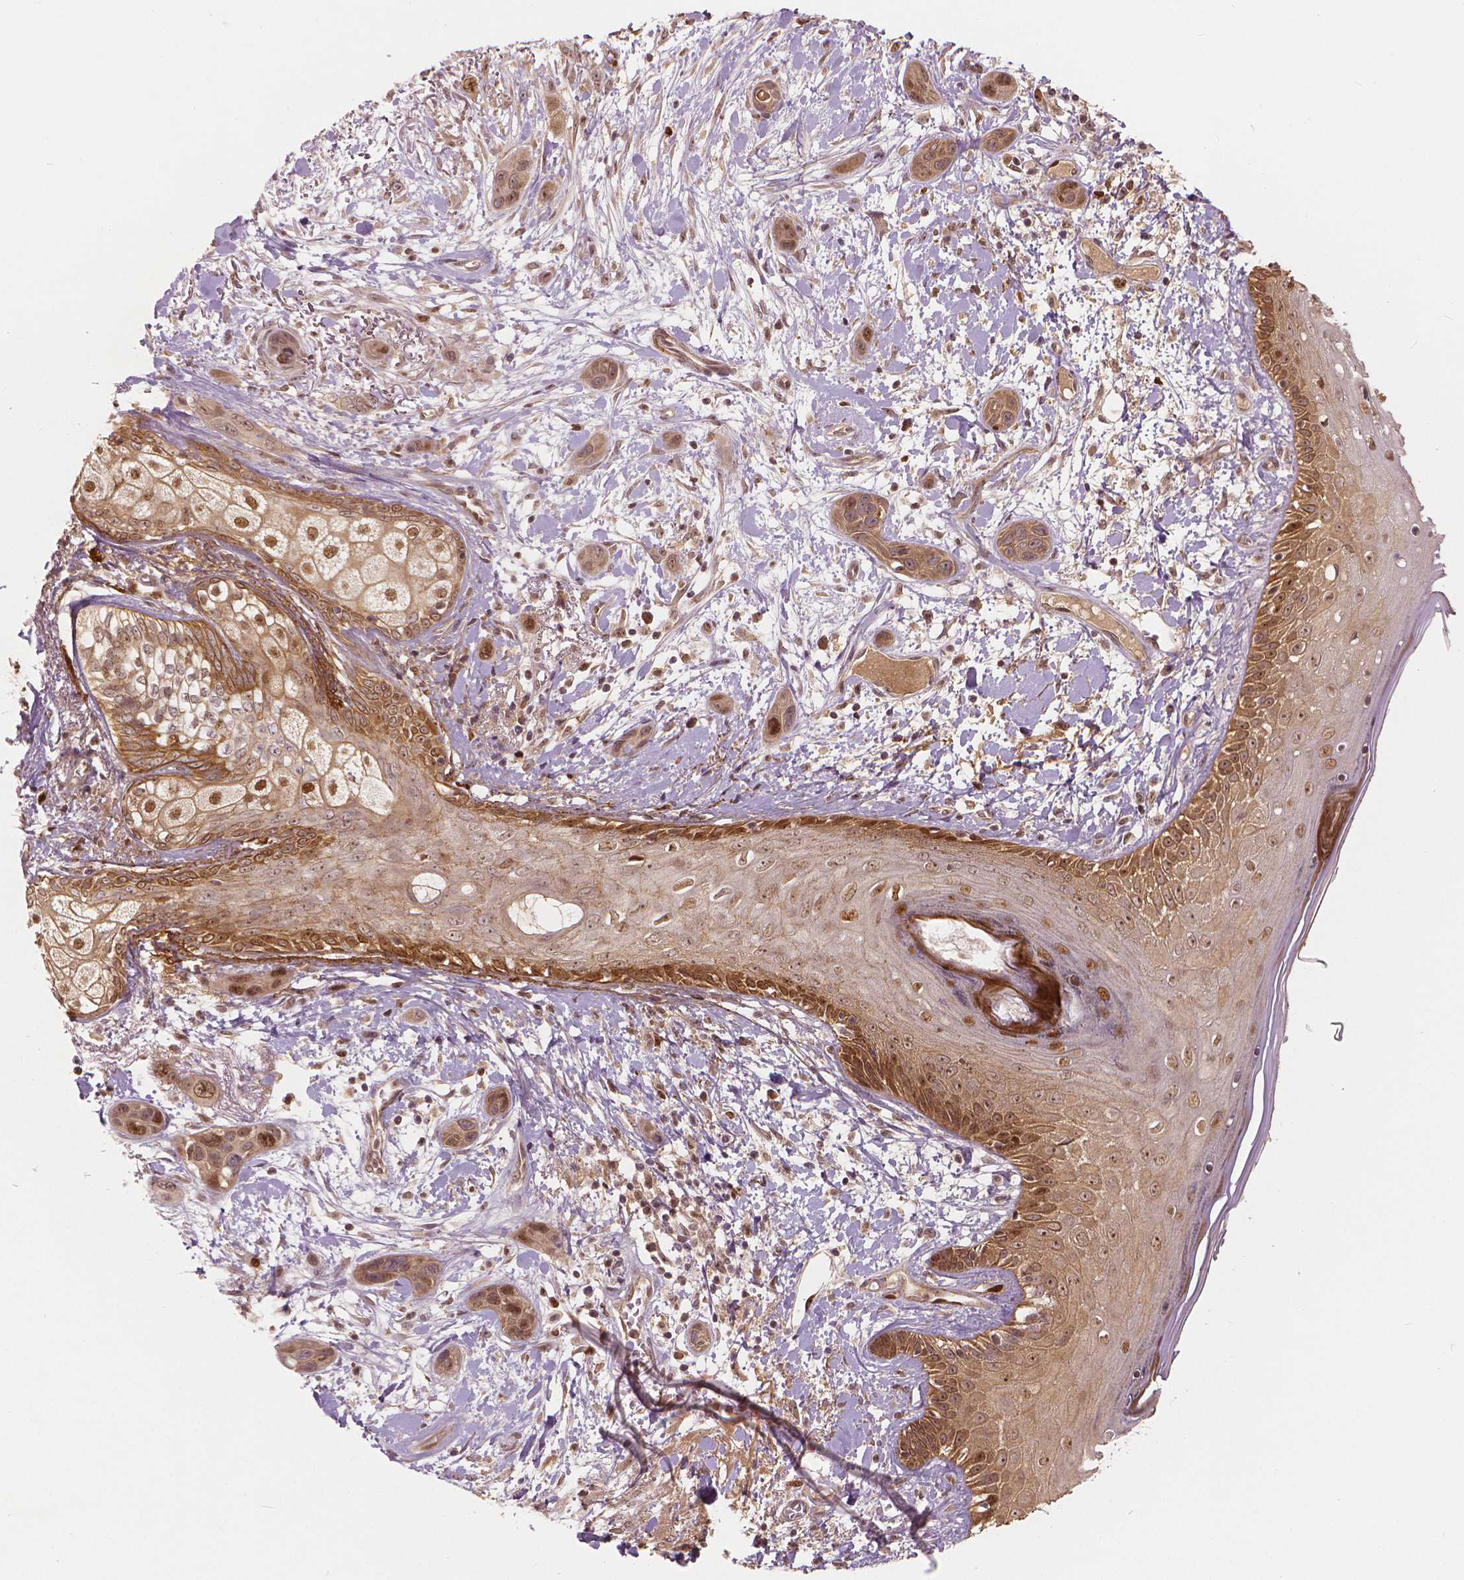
{"staining": {"intensity": "moderate", "quantity": ">75%", "location": "nuclear"}, "tissue": "skin cancer", "cell_type": "Tumor cells", "image_type": "cancer", "snomed": [{"axis": "morphology", "description": "Squamous cell carcinoma, NOS"}, {"axis": "topography", "description": "Skin"}], "caption": "Immunohistochemistry (IHC) (DAB (3,3'-diaminobenzidine)) staining of skin cancer (squamous cell carcinoma) exhibits moderate nuclear protein positivity in approximately >75% of tumor cells.", "gene": "NSD2", "patient": {"sex": "male", "age": 79}}